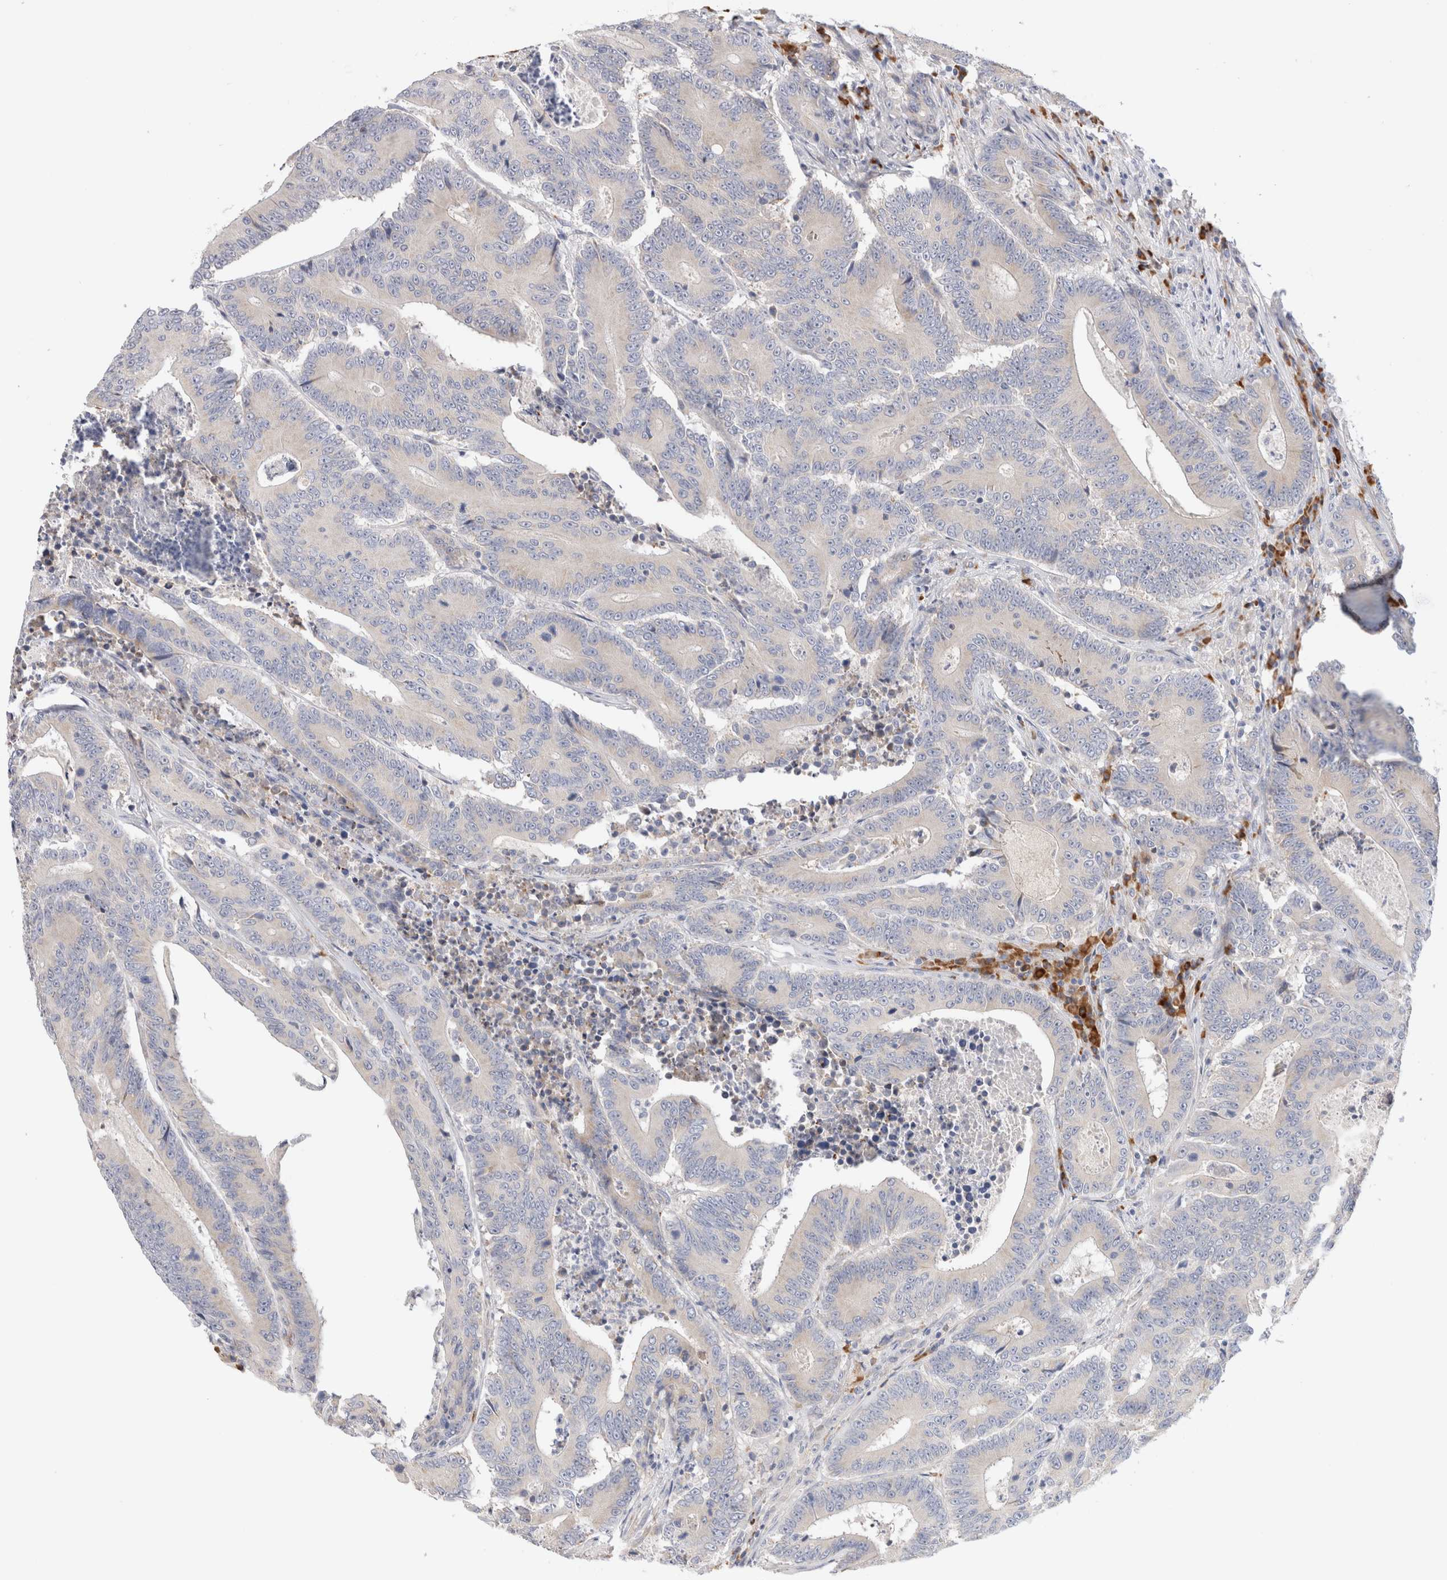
{"staining": {"intensity": "negative", "quantity": "none", "location": "none"}, "tissue": "colorectal cancer", "cell_type": "Tumor cells", "image_type": "cancer", "snomed": [{"axis": "morphology", "description": "Adenocarcinoma, NOS"}, {"axis": "topography", "description": "Colon"}], "caption": "Immunohistochemistry (IHC) histopathology image of colorectal adenocarcinoma stained for a protein (brown), which shows no positivity in tumor cells.", "gene": "GADD45G", "patient": {"sex": "male", "age": 83}}